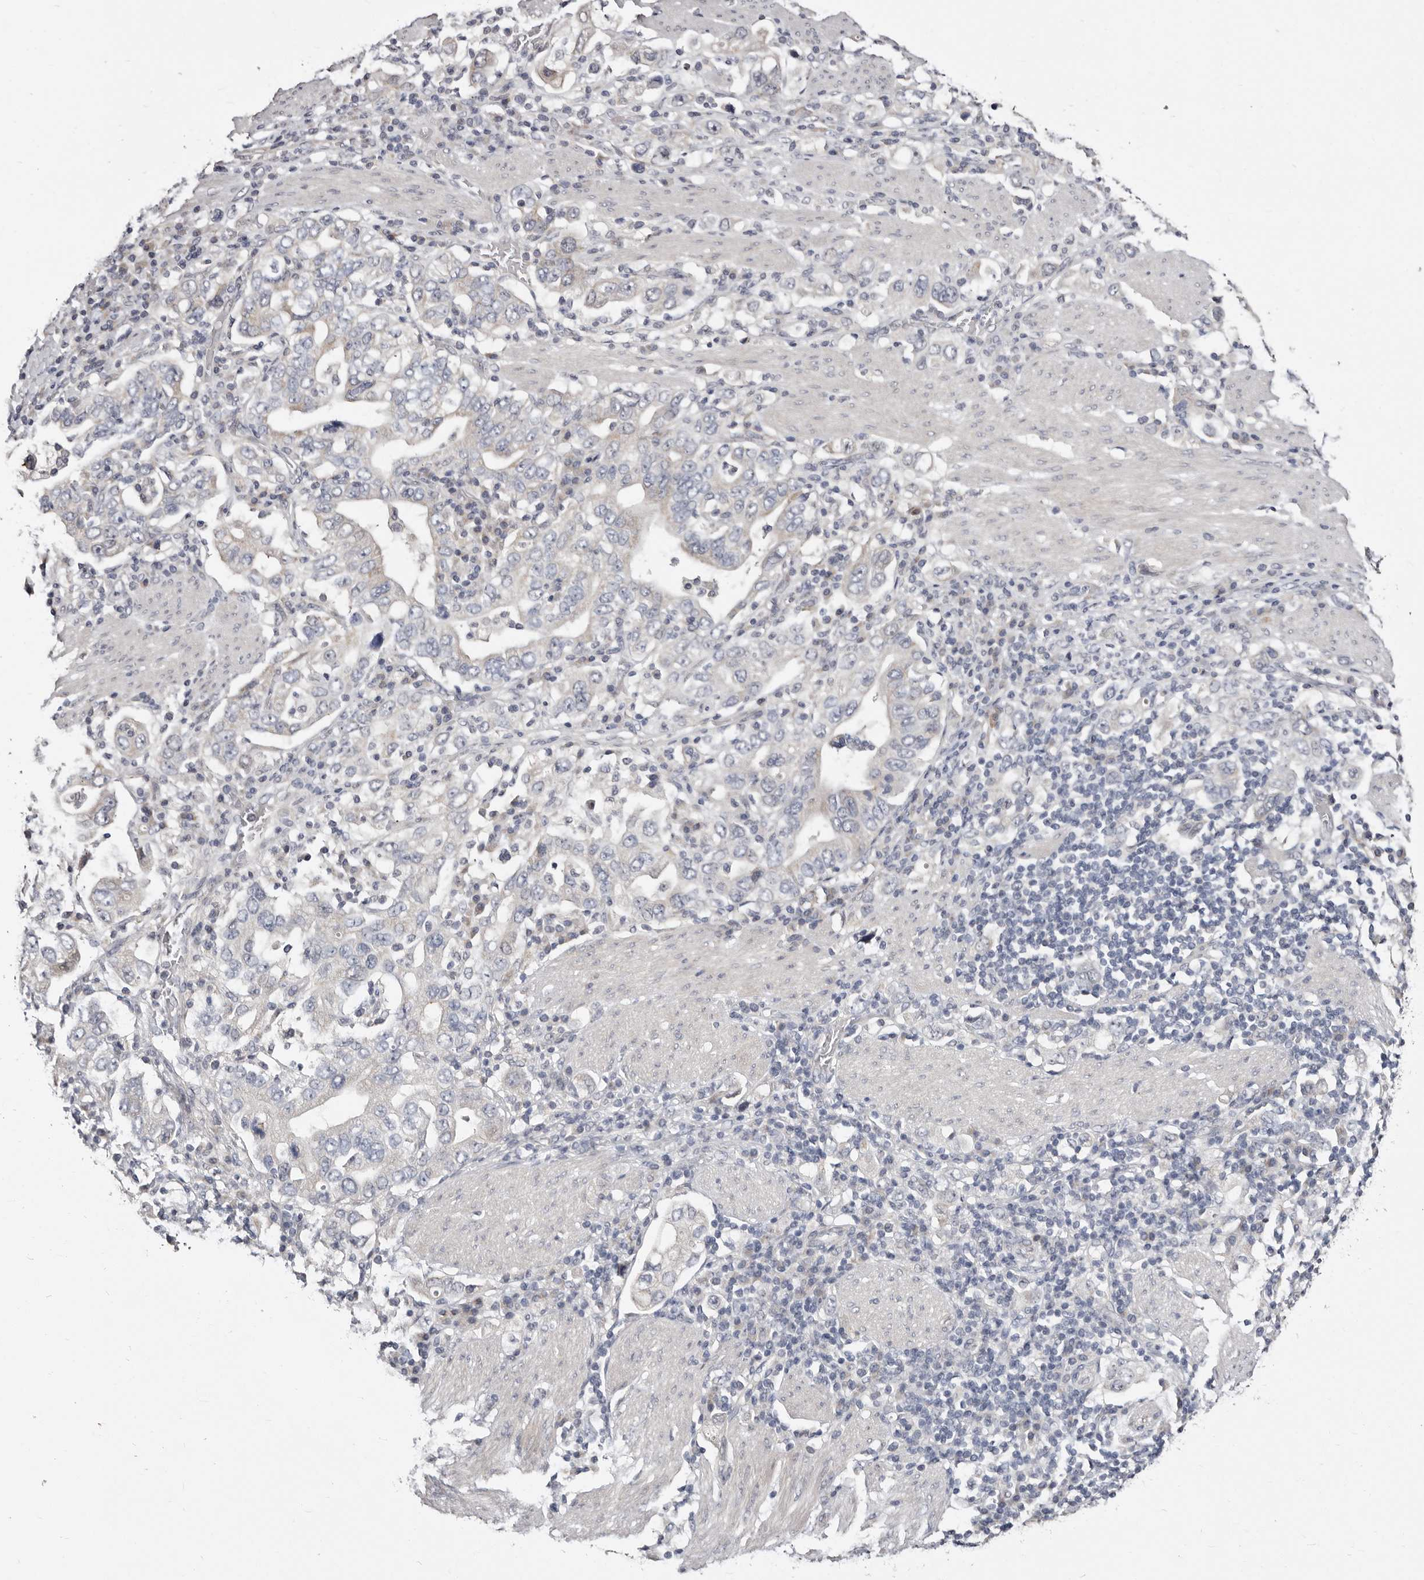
{"staining": {"intensity": "negative", "quantity": "none", "location": "none"}, "tissue": "stomach cancer", "cell_type": "Tumor cells", "image_type": "cancer", "snomed": [{"axis": "morphology", "description": "Adenocarcinoma, NOS"}, {"axis": "topography", "description": "Stomach, upper"}], "caption": "Immunohistochemistry of stomach cancer (adenocarcinoma) exhibits no staining in tumor cells.", "gene": "KLHL4", "patient": {"sex": "male", "age": 62}}